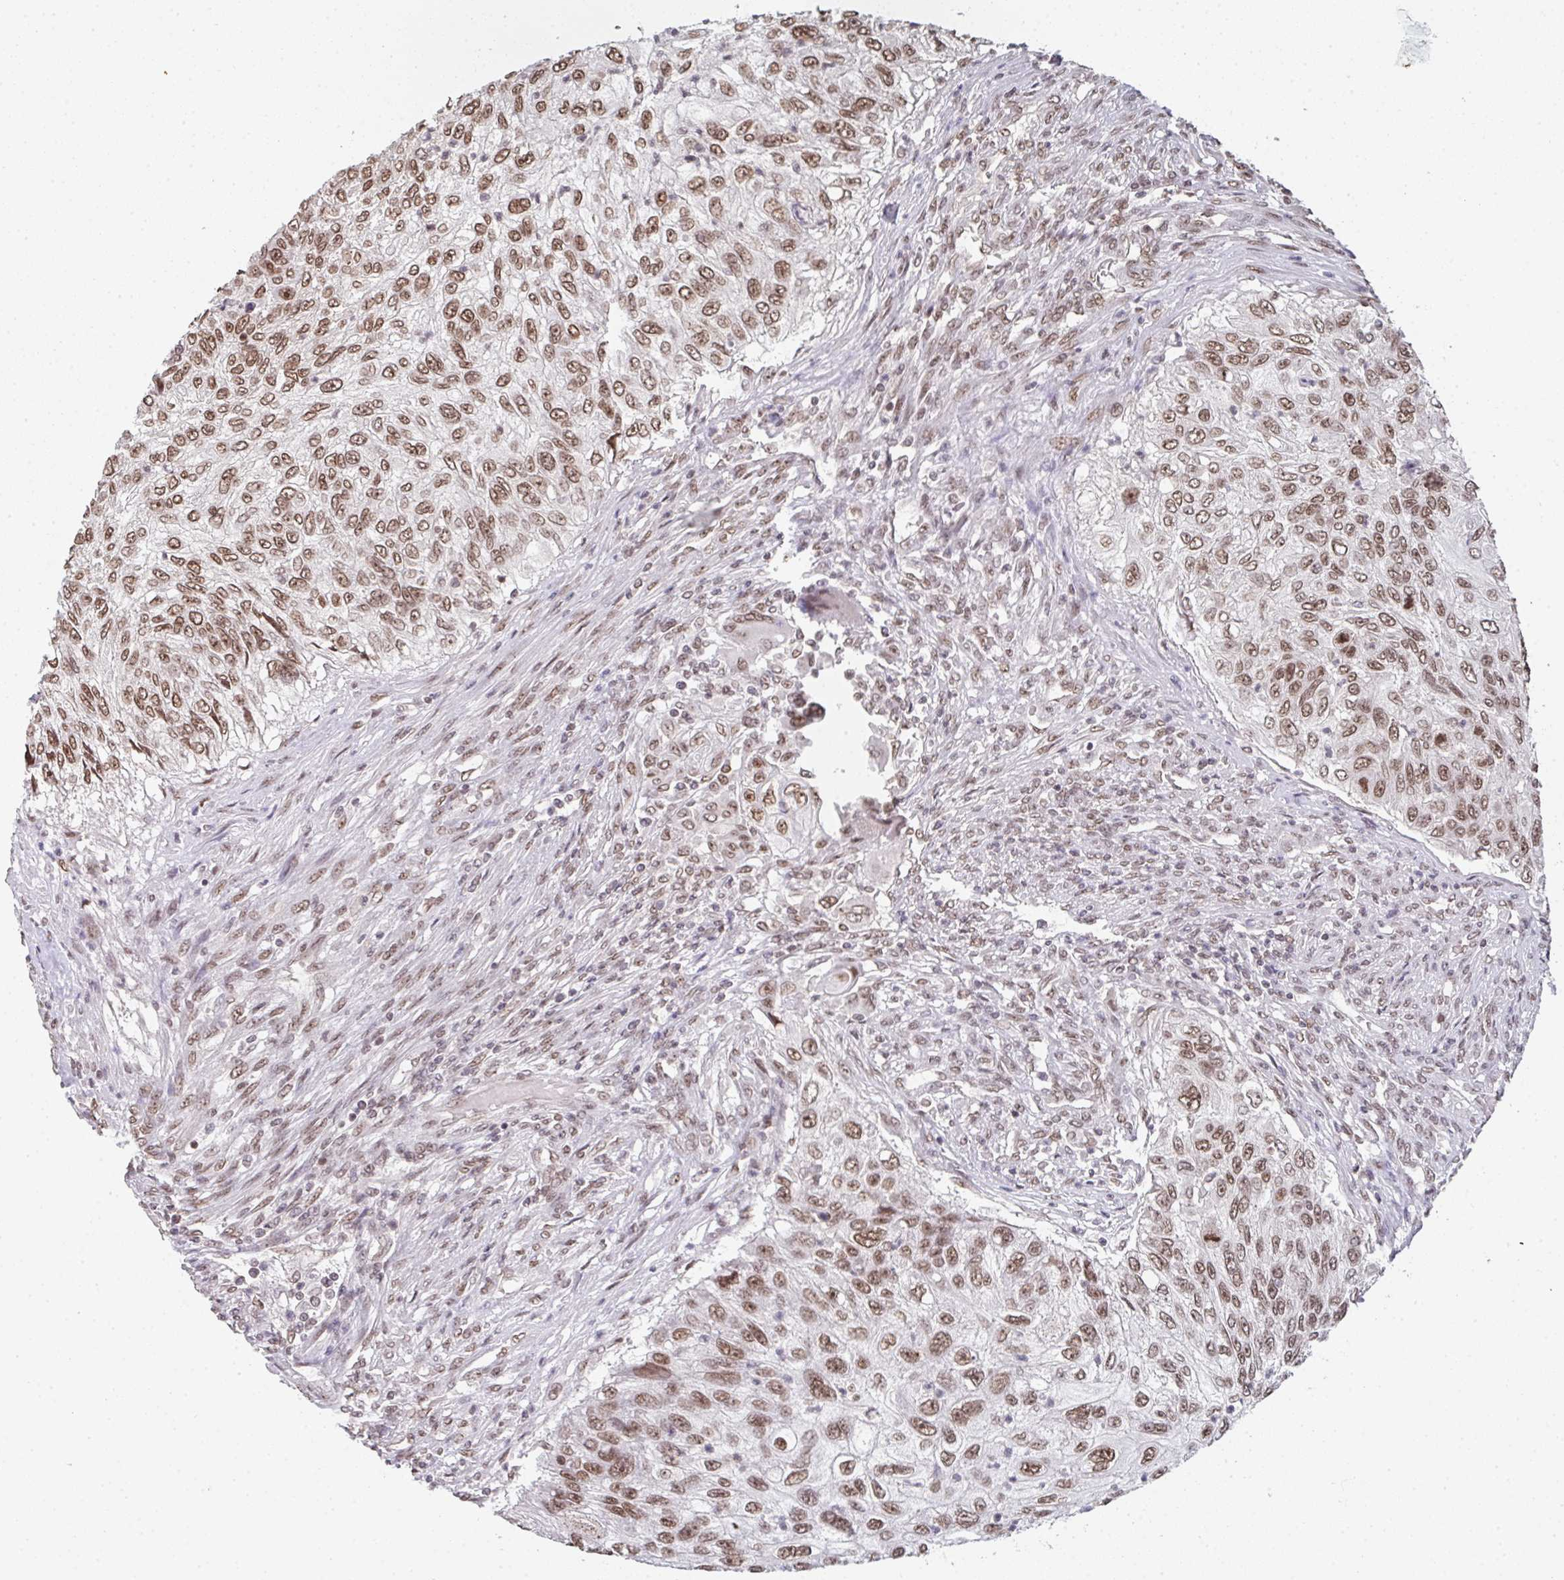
{"staining": {"intensity": "moderate", "quantity": ">75%", "location": "nuclear"}, "tissue": "urothelial cancer", "cell_type": "Tumor cells", "image_type": "cancer", "snomed": [{"axis": "morphology", "description": "Urothelial carcinoma, High grade"}, {"axis": "topography", "description": "Urinary bladder"}], "caption": "The image reveals immunohistochemical staining of urothelial carcinoma (high-grade). There is moderate nuclear positivity is seen in approximately >75% of tumor cells. Nuclei are stained in blue.", "gene": "DKC1", "patient": {"sex": "female", "age": 60}}